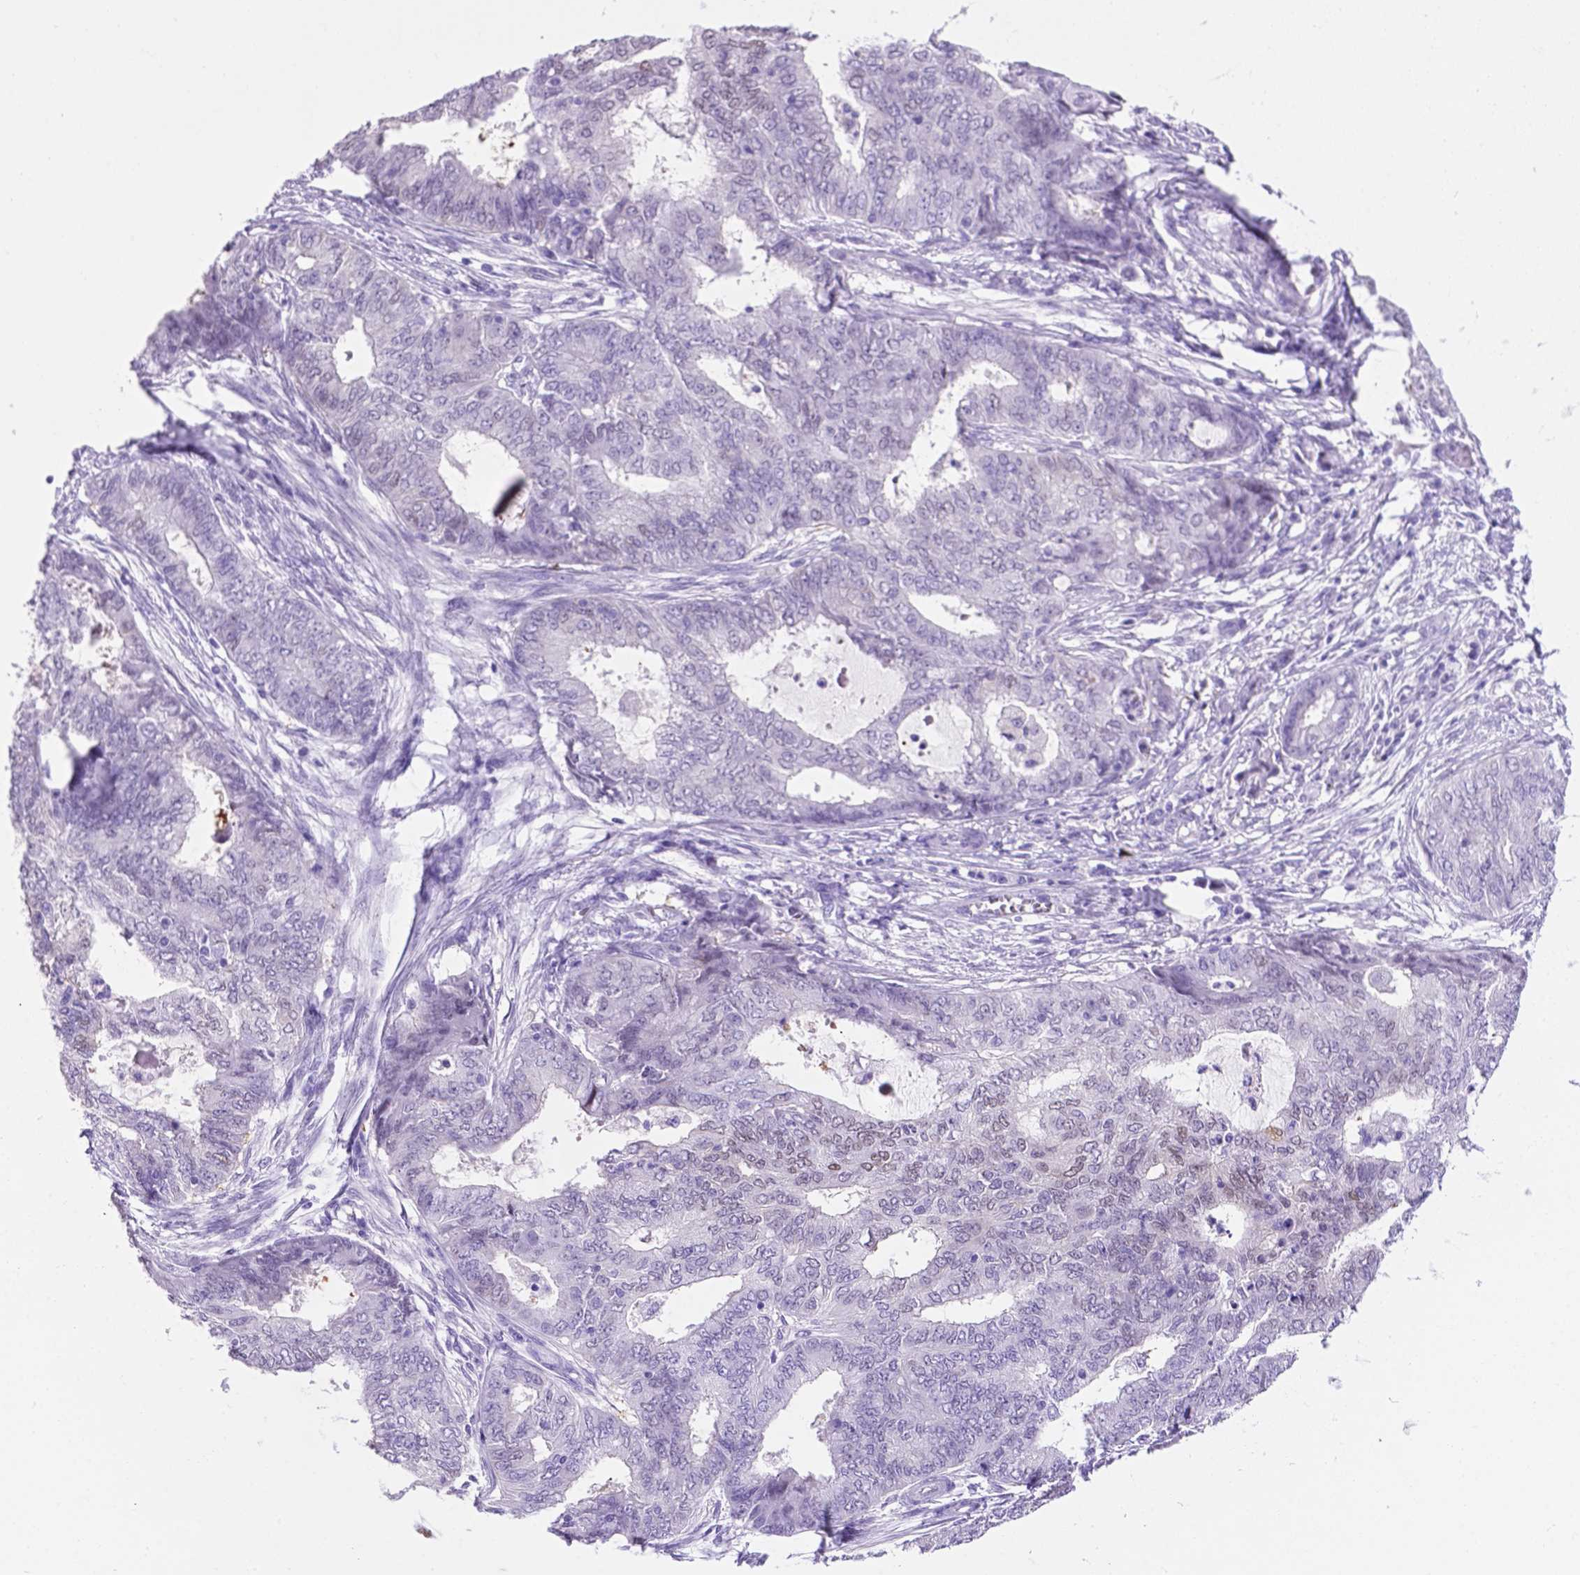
{"staining": {"intensity": "weak", "quantity": "<25%", "location": "nuclear"}, "tissue": "endometrial cancer", "cell_type": "Tumor cells", "image_type": "cancer", "snomed": [{"axis": "morphology", "description": "Adenocarcinoma, NOS"}, {"axis": "topography", "description": "Endometrium"}], "caption": "DAB immunohistochemical staining of human endometrial adenocarcinoma exhibits no significant positivity in tumor cells.", "gene": "C17orf107", "patient": {"sex": "female", "age": 62}}